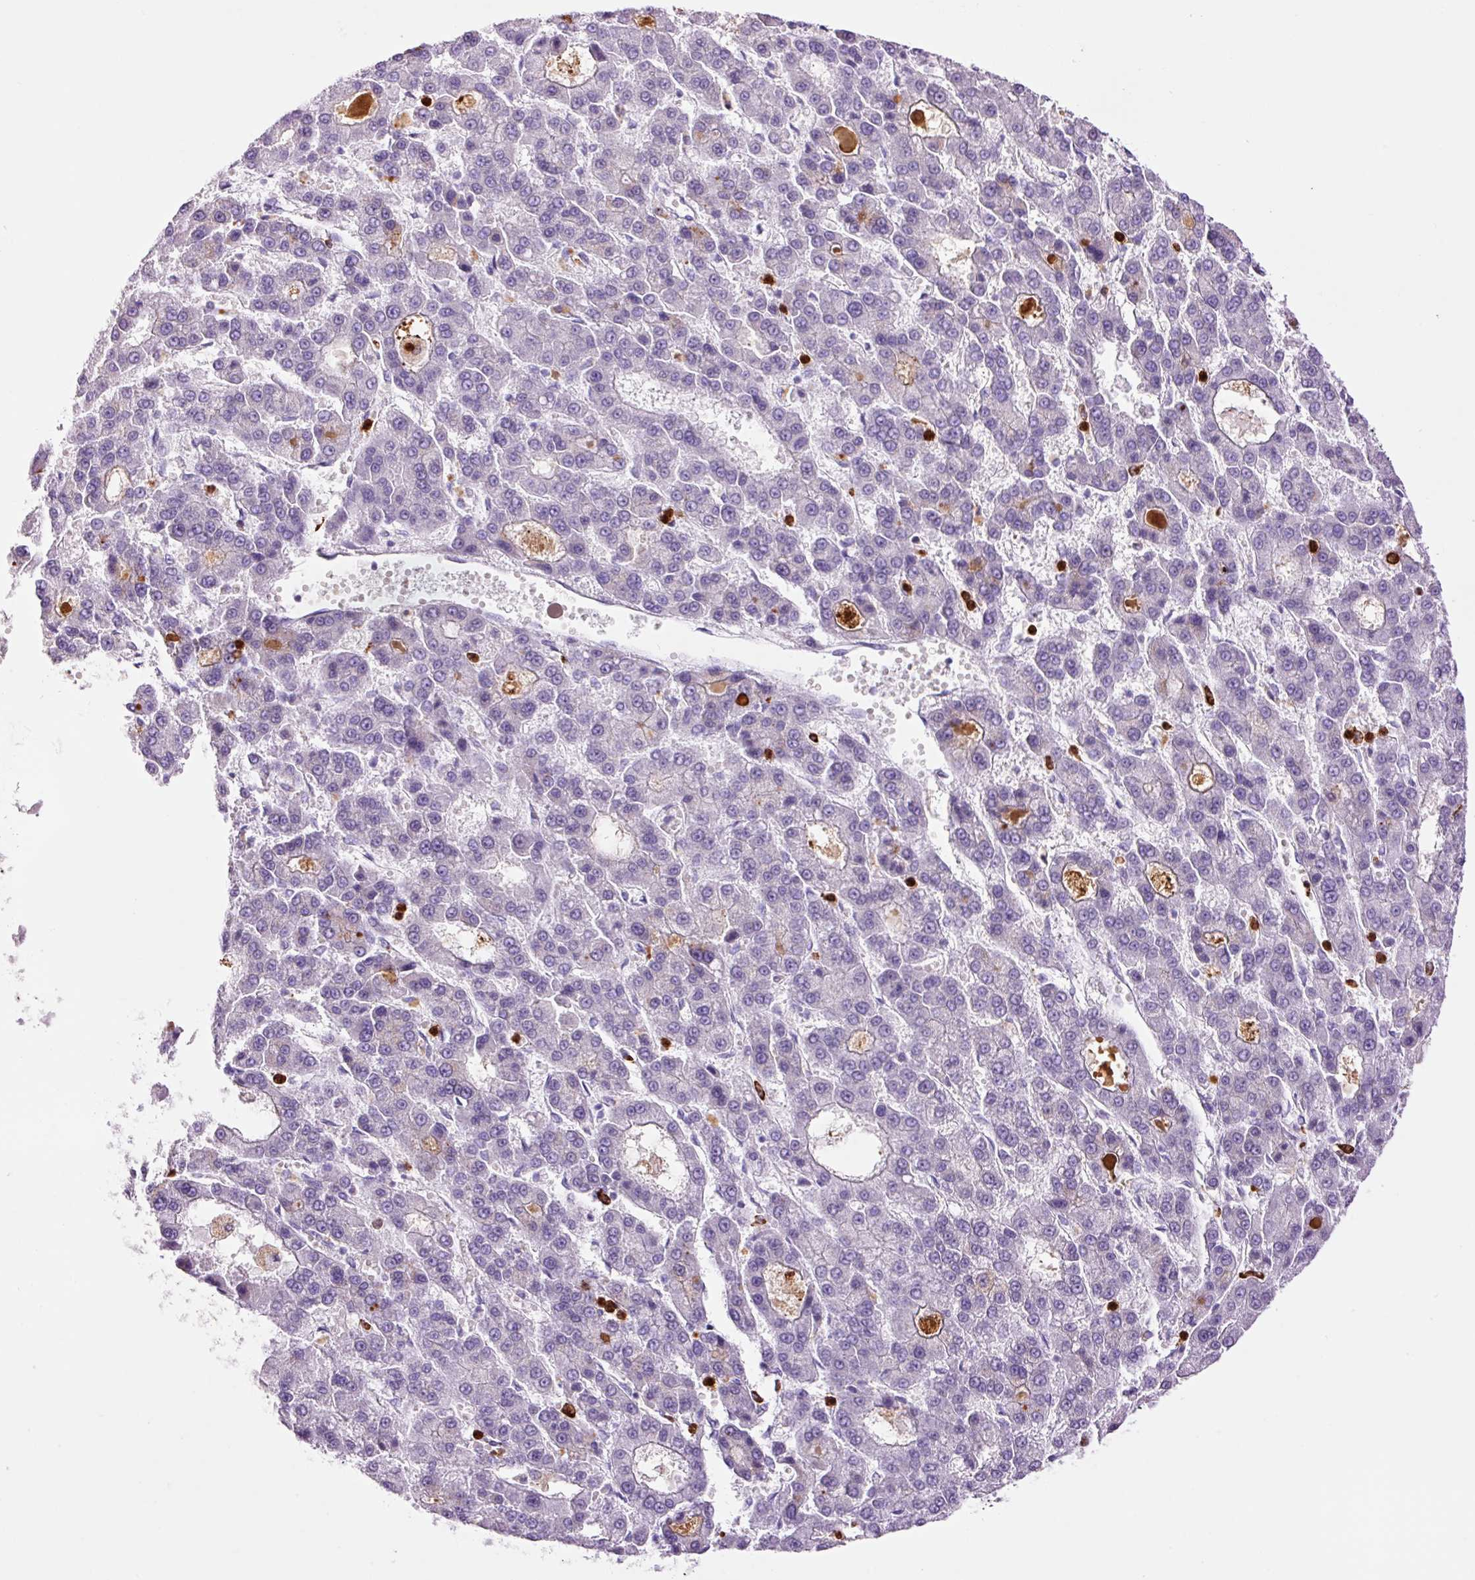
{"staining": {"intensity": "negative", "quantity": "none", "location": "none"}, "tissue": "liver cancer", "cell_type": "Tumor cells", "image_type": "cancer", "snomed": [{"axis": "morphology", "description": "Carcinoma, Hepatocellular, NOS"}, {"axis": "topography", "description": "Liver"}], "caption": "High magnification brightfield microscopy of hepatocellular carcinoma (liver) stained with DAB (3,3'-diaminobenzidine) (brown) and counterstained with hematoxylin (blue): tumor cells show no significant staining.", "gene": "LYZ", "patient": {"sex": "male", "age": 70}}